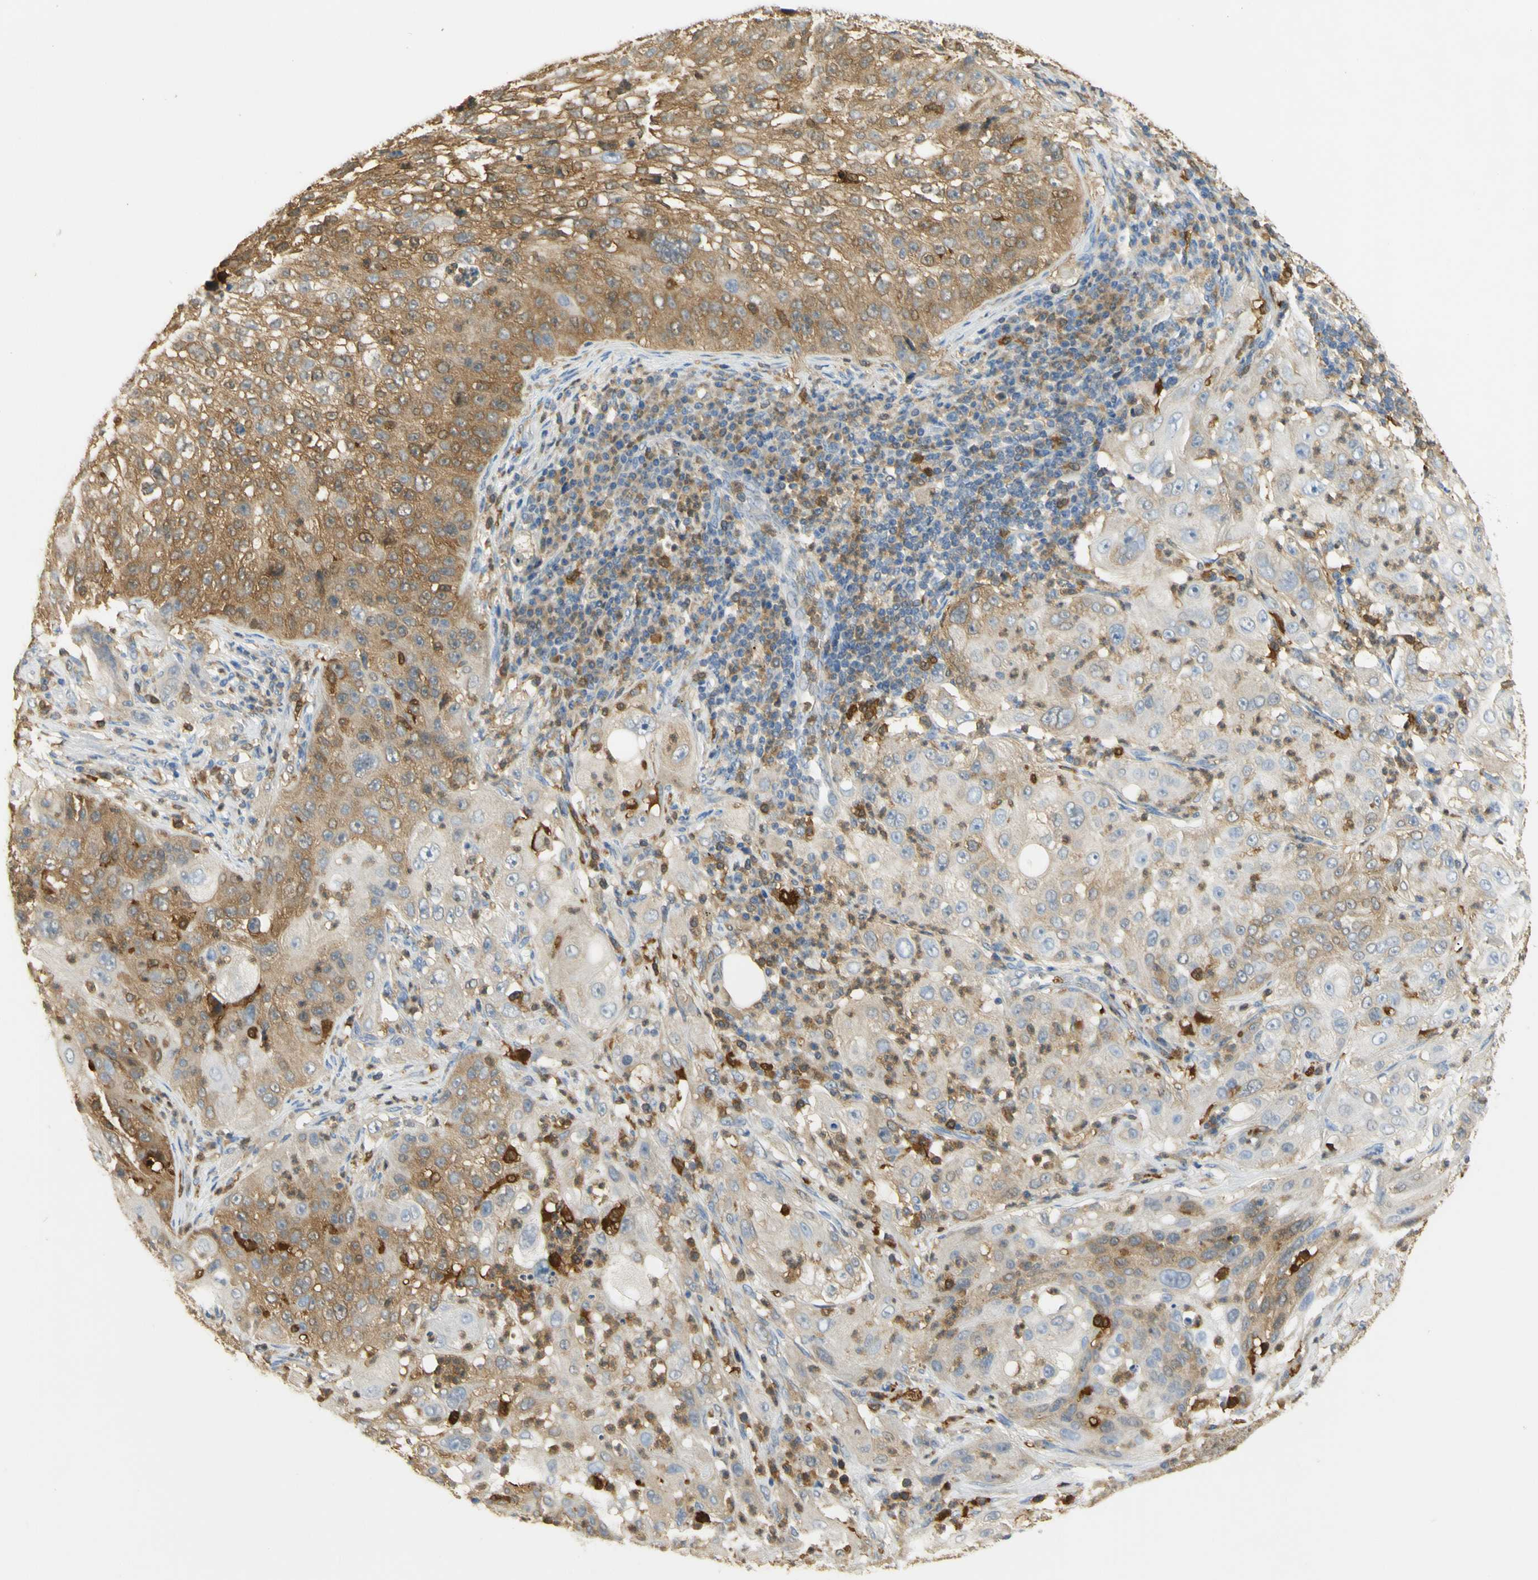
{"staining": {"intensity": "moderate", "quantity": "25%-75%", "location": "cytoplasmic/membranous"}, "tissue": "lung cancer", "cell_type": "Tumor cells", "image_type": "cancer", "snomed": [{"axis": "morphology", "description": "Inflammation, NOS"}, {"axis": "morphology", "description": "Squamous cell carcinoma, NOS"}, {"axis": "topography", "description": "Lymph node"}, {"axis": "topography", "description": "Soft tissue"}, {"axis": "topography", "description": "Lung"}], "caption": "Immunohistochemical staining of squamous cell carcinoma (lung) shows medium levels of moderate cytoplasmic/membranous protein staining in about 25%-75% of tumor cells.", "gene": "PAK1", "patient": {"sex": "male", "age": 66}}